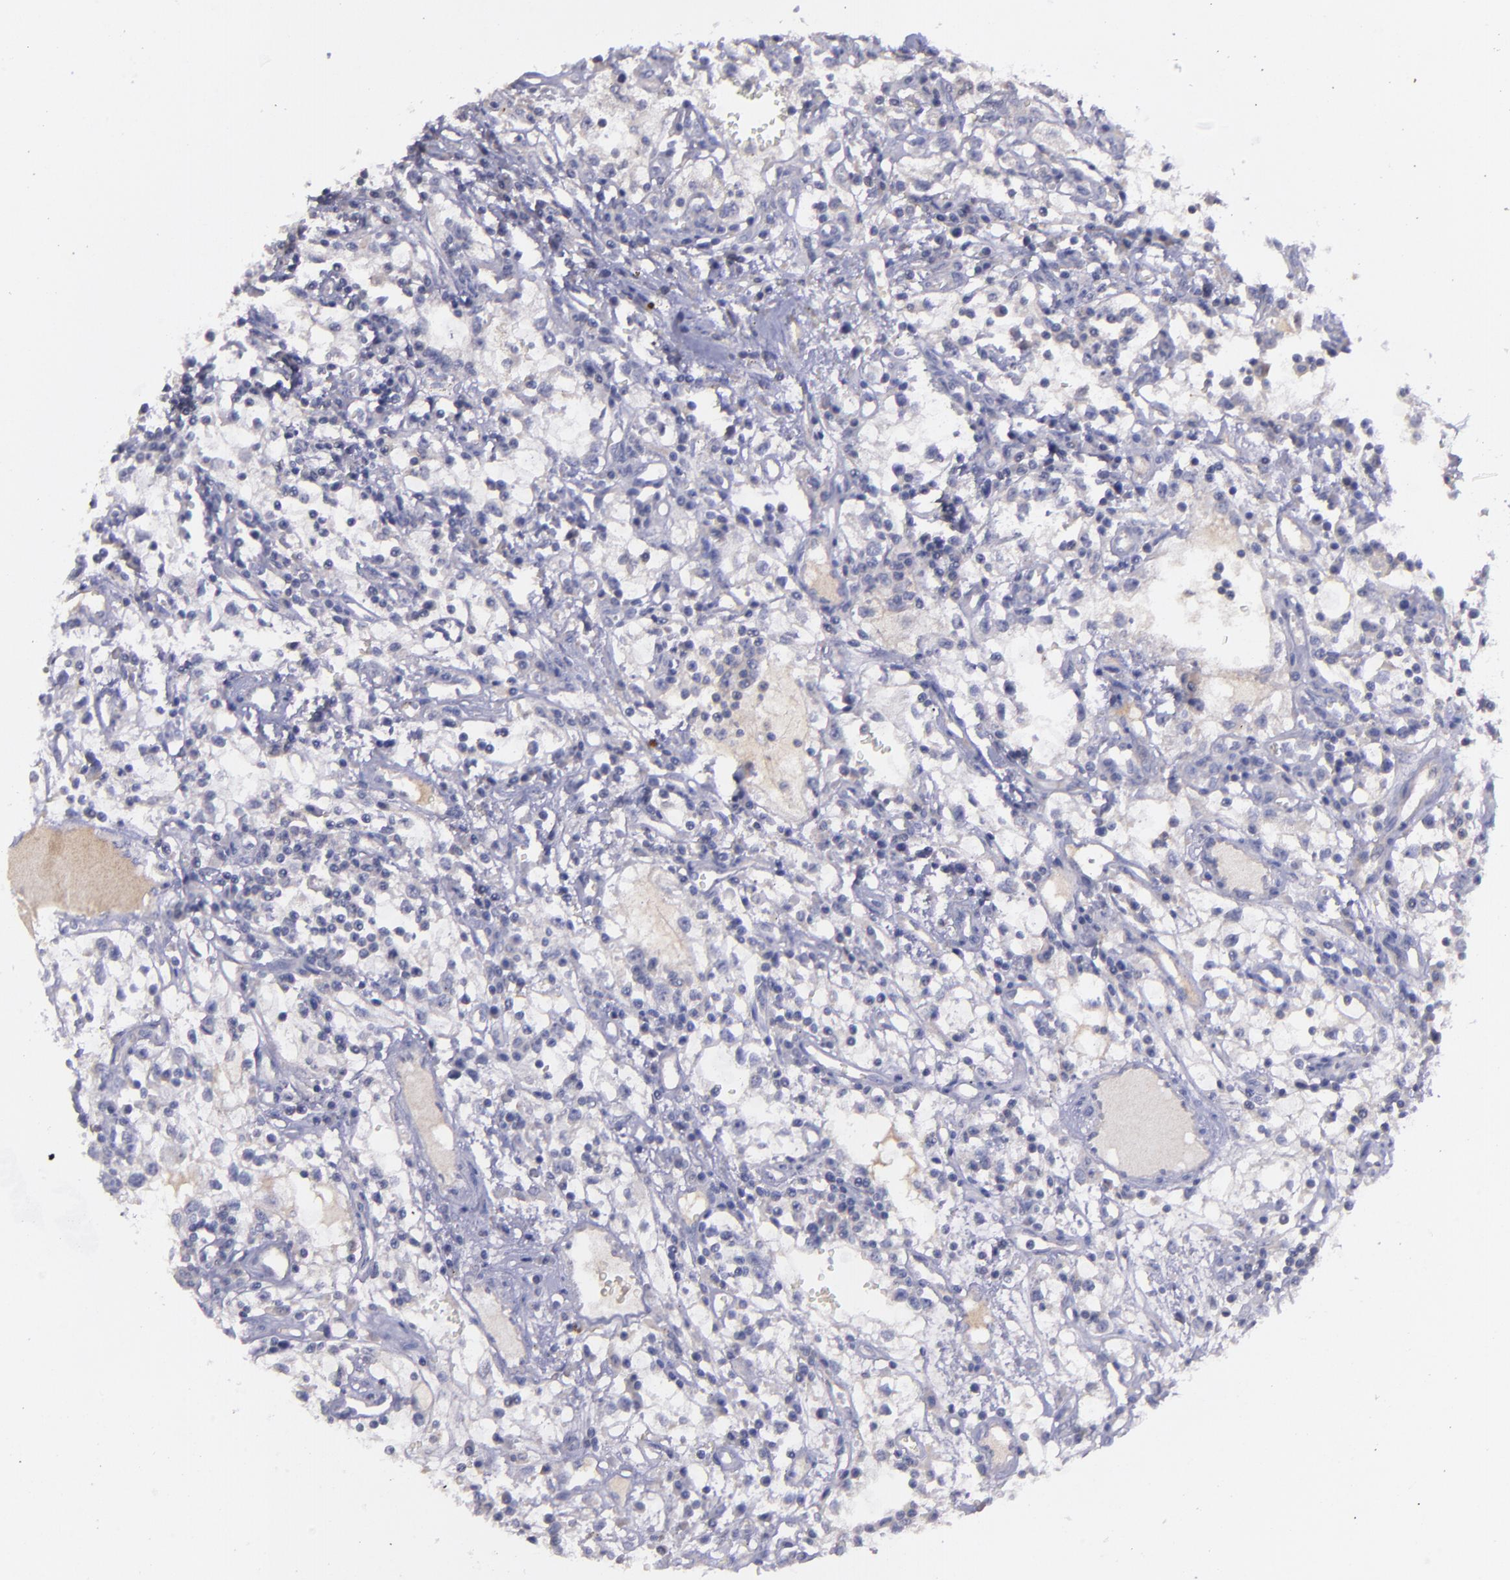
{"staining": {"intensity": "weak", "quantity": "<25%", "location": "cytoplasmic/membranous"}, "tissue": "renal cancer", "cell_type": "Tumor cells", "image_type": "cancer", "snomed": [{"axis": "morphology", "description": "Adenocarcinoma, NOS"}, {"axis": "topography", "description": "Kidney"}], "caption": "This is a histopathology image of IHC staining of renal cancer, which shows no staining in tumor cells.", "gene": "MASP1", "patient": {"sex": "male", "age": 82}}